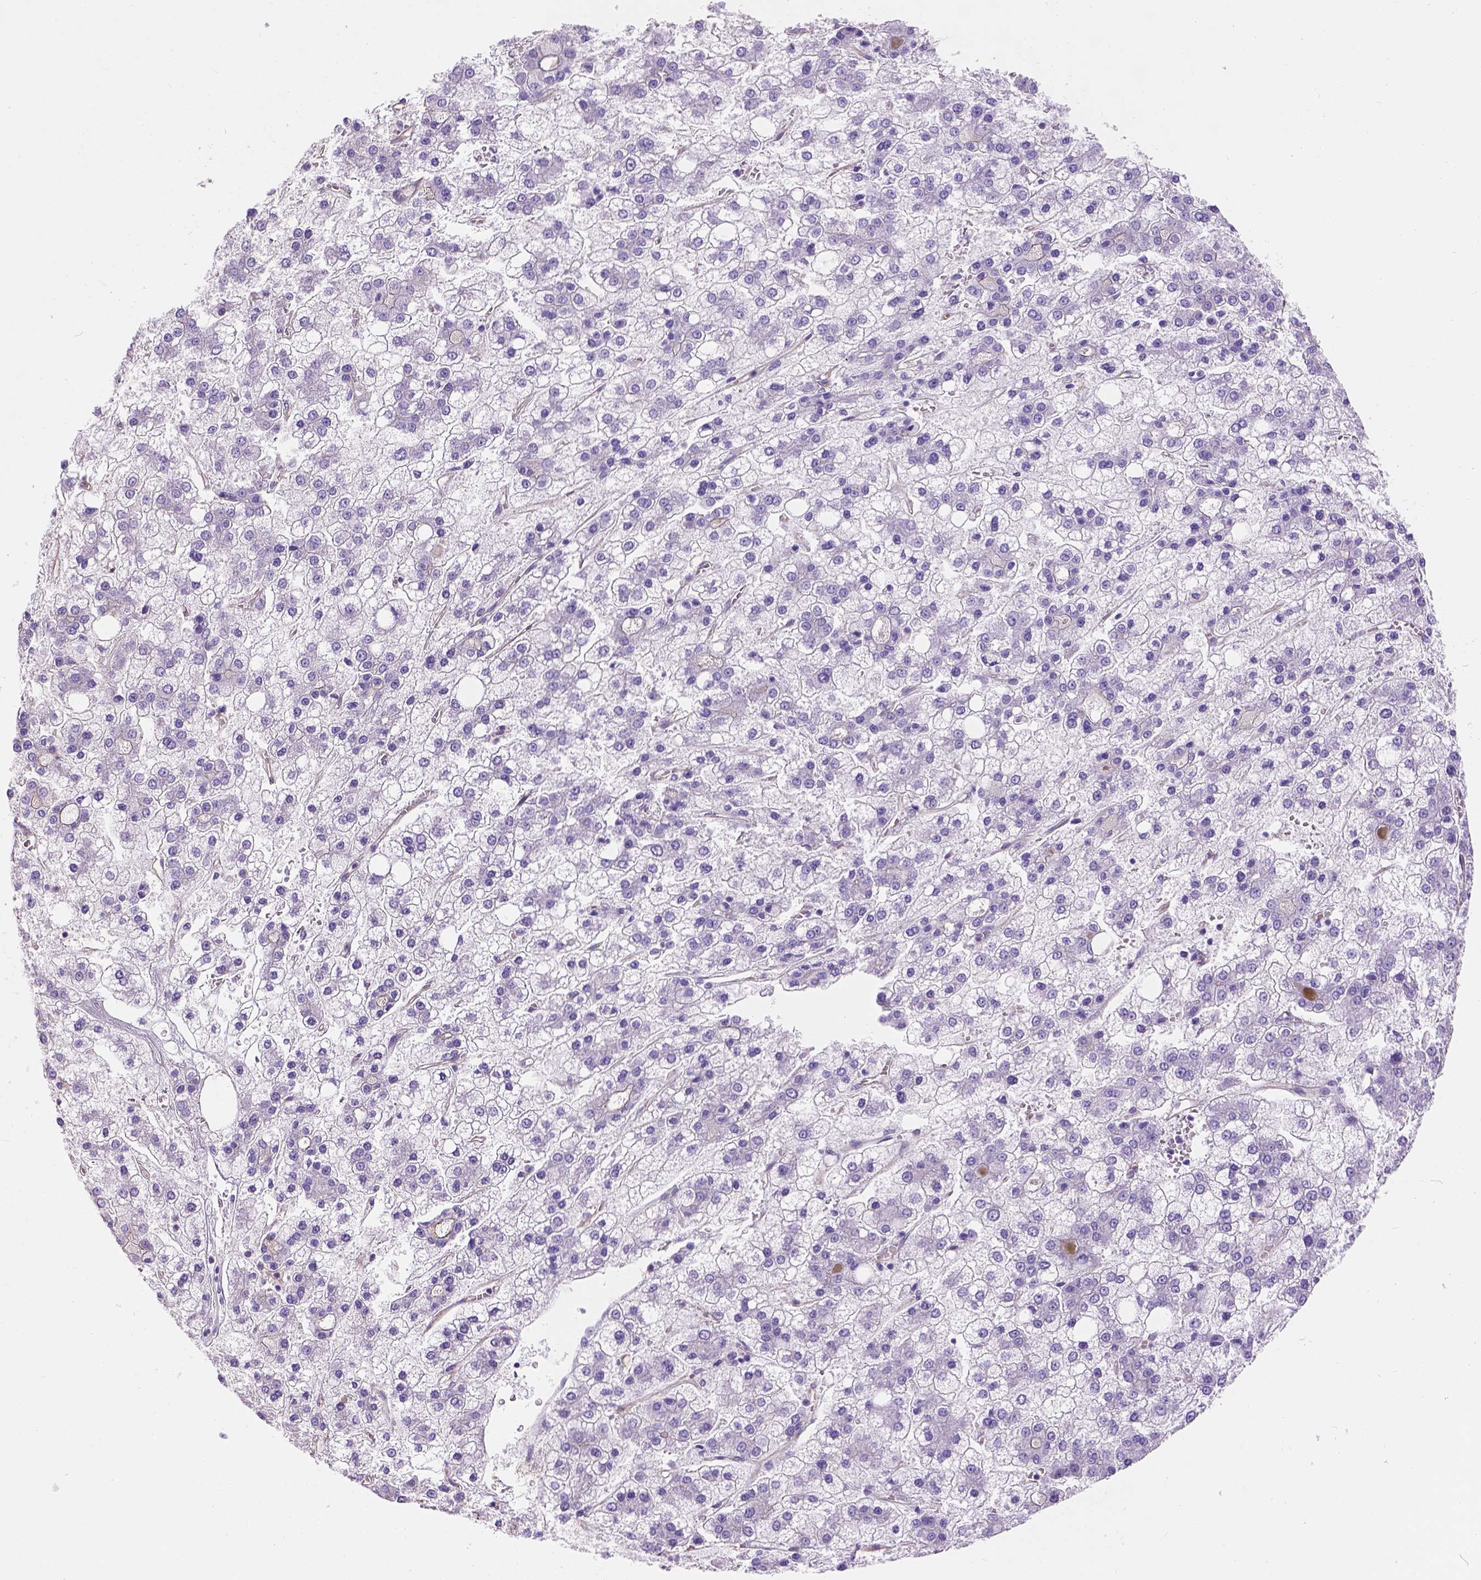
{"staining": {"intensity": "negative", "quantity": "none", "location": "none"}, "tissue": "liver cancer", "cell_type": "Tumor cells", "image_type": "cancer", "snomed": [{"axis": "morphology", "description": "Carcinoma, Hepatocellular, NOS"}, {"axis": "topography", "description": "Liver"}], "caption": "The image shows no staining of tumor cells in liver cancer.", "gene": "PHF7", "patient": {"sex": "male", "age": 73}}